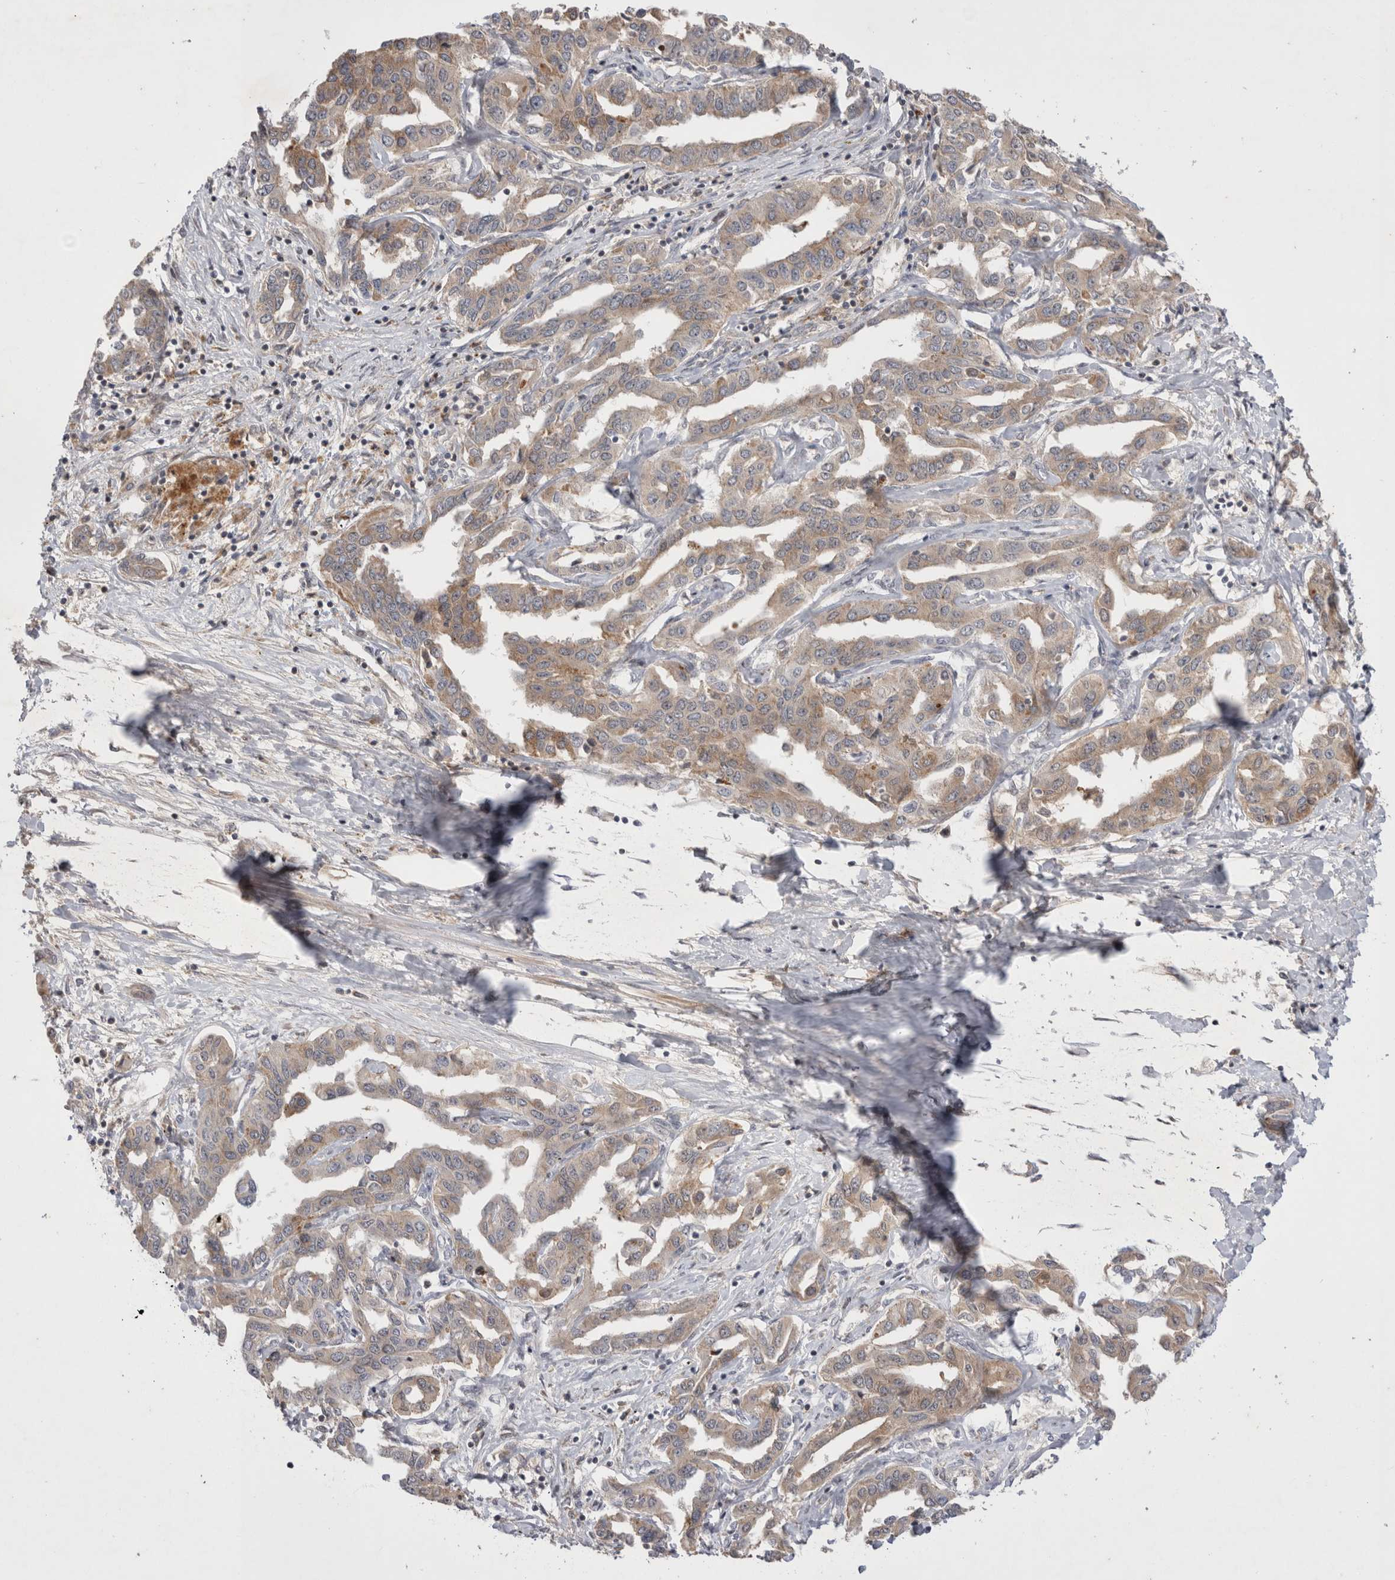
{"staining": {"intensity": "weak", "quantity": "25%-75%", "location": "cytoplasmic/membranous"}, "tissue": "liver cancer", "cell_type": "Tumor cells", "image_type": "cancer", "snomed": [{"axis": "morphology", "description": "Cholangiocarcinoma"}, {"axis": "topography", "description": "Liver"}], "caption": "Liver cancer (cholangiocarcinoma) tissue reveals weak cytoplasmic/membranous expression in about 25%-75% of tumor cells", "gene": "PLEKHM1", "patient": {"sex": "male", "age": 59}}